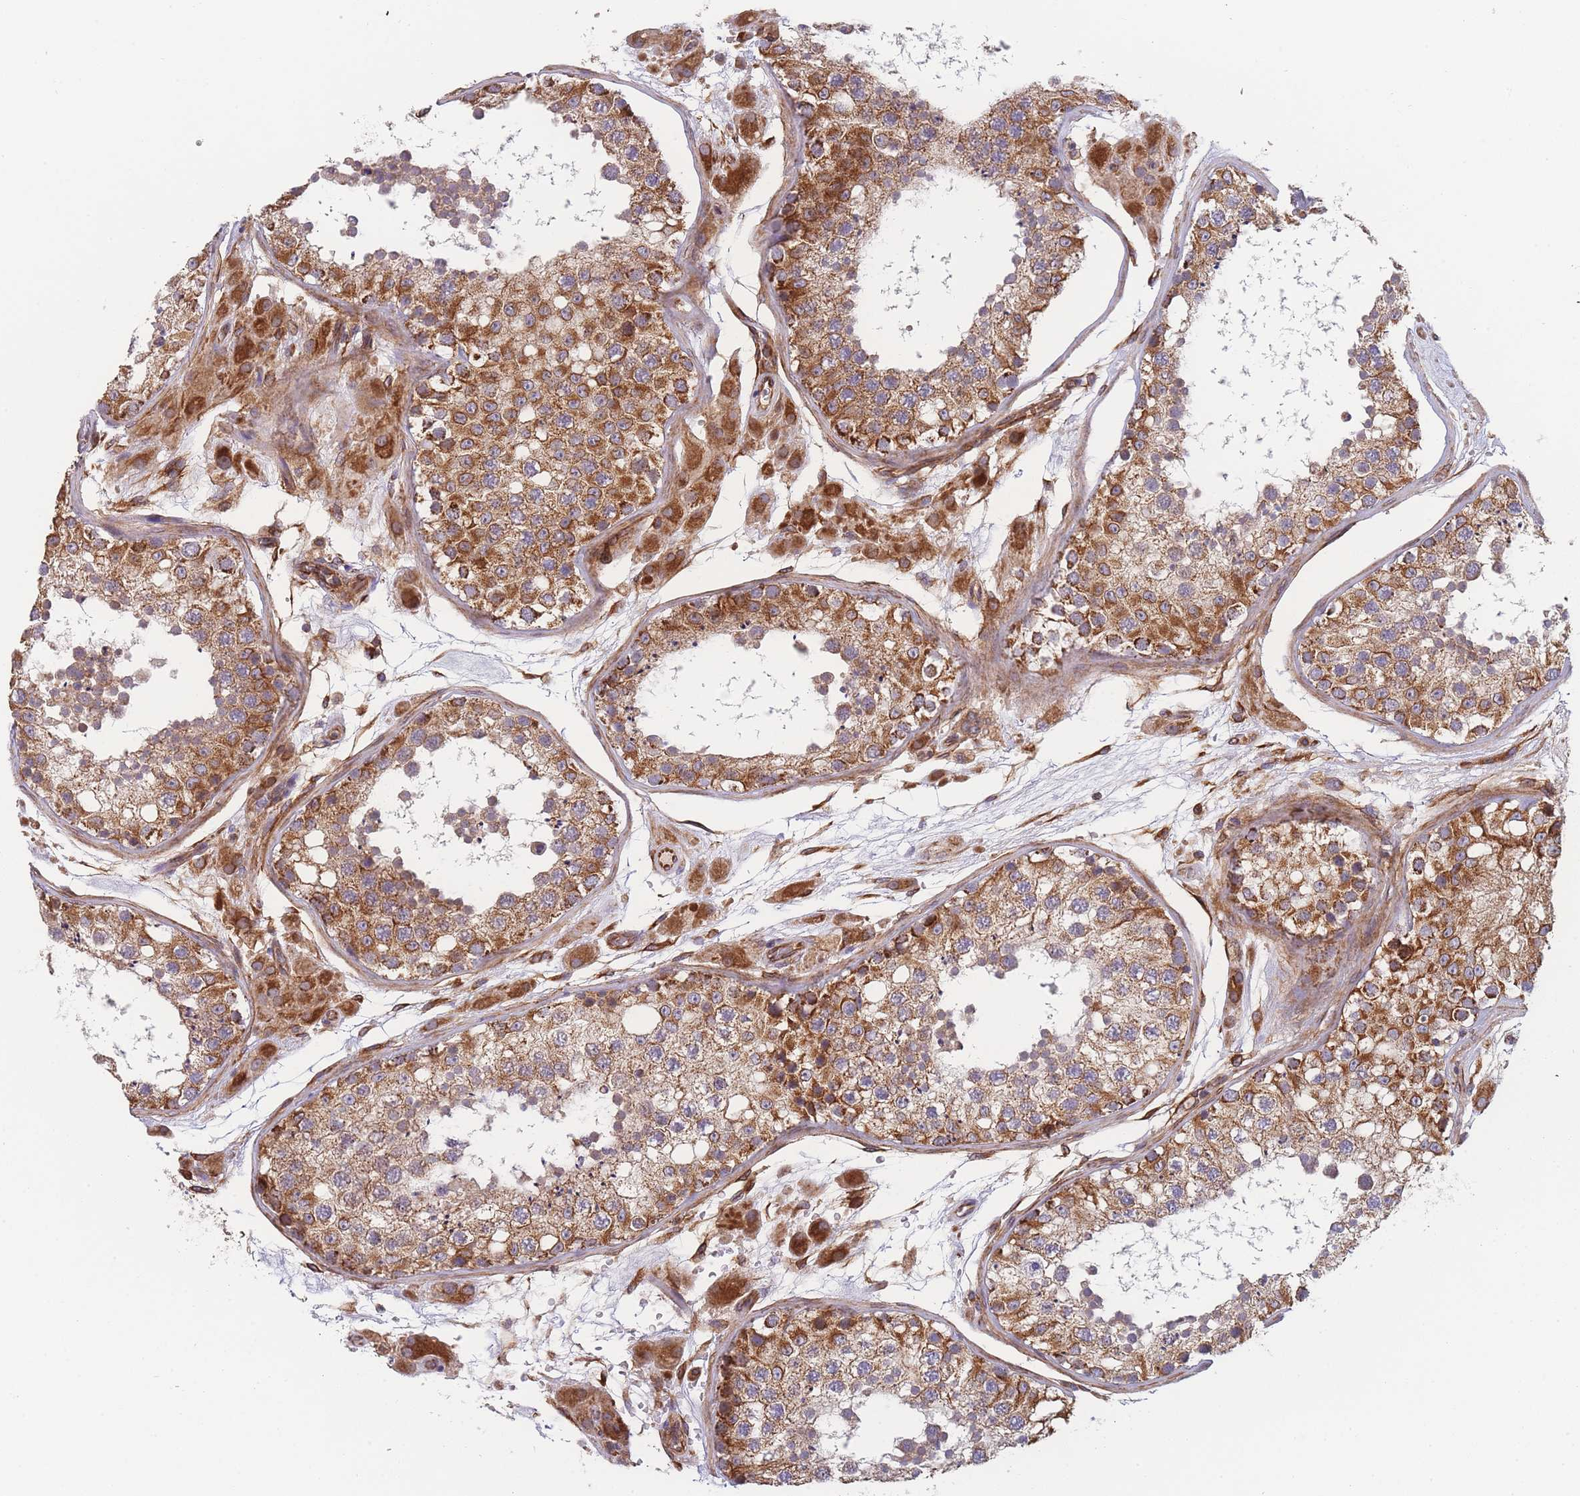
{"staining": {"intensity": "moderate", "quantity": ">75%", "location": "cytoplasmic/membranous"}, "tissue": "testis", "cell_type": "Cells in seminiferous ducts", "image_type": "normal", "snomed": [{"axis": "morphology", "description": "Normal tissue, NOS"}, {"axis": "topography", "description": "Testis"}], "caption": "Testis stained for a protein (brown) shows moderate cytoplasmic/membranous positive expression in approximately >75% of cells in seminiferous ducts.", "gene": "MTRES1", "patient": {"sex": "male", "age": 26}}